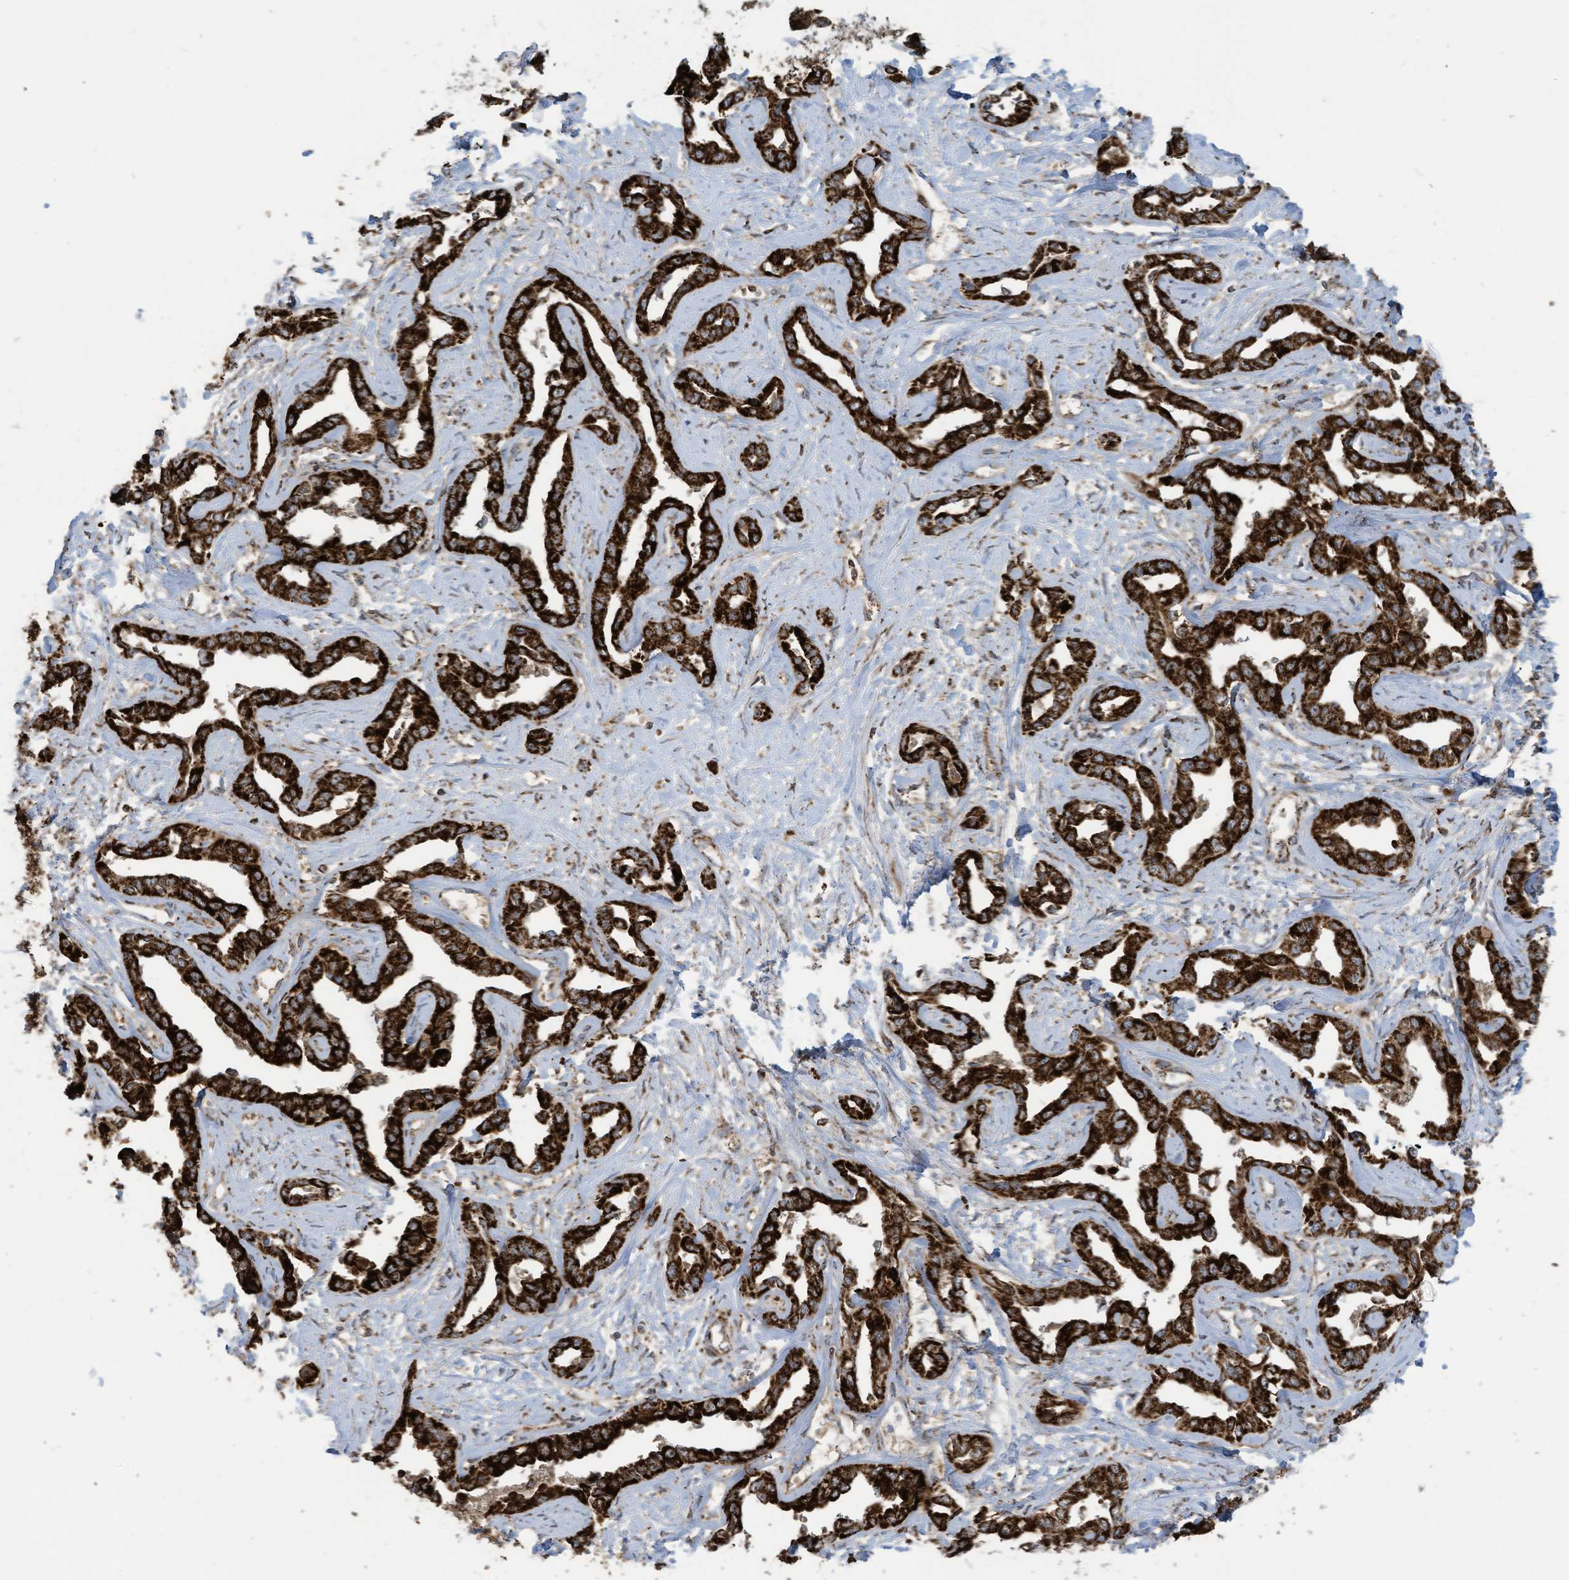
{"staining": {"intensity": "strong", "quantity": ">75%", "location": "cytoplasmic/membranous"}, "tissue": "liver cancer", "cell_type": "Tumor cells", "image_type": "cancer", "snomed": [{"axis": "morphology", "description": "Cholangiocarcinoma"}, {"axis": "topography", "description": "Liver"}], "caption": "Human liver cancer (cholangiocarcinoma) stained with a protein marker exhibits strong staining in tumor cells.", "gene": "COX10", "patient": {"sex": "male", "age": 59}}